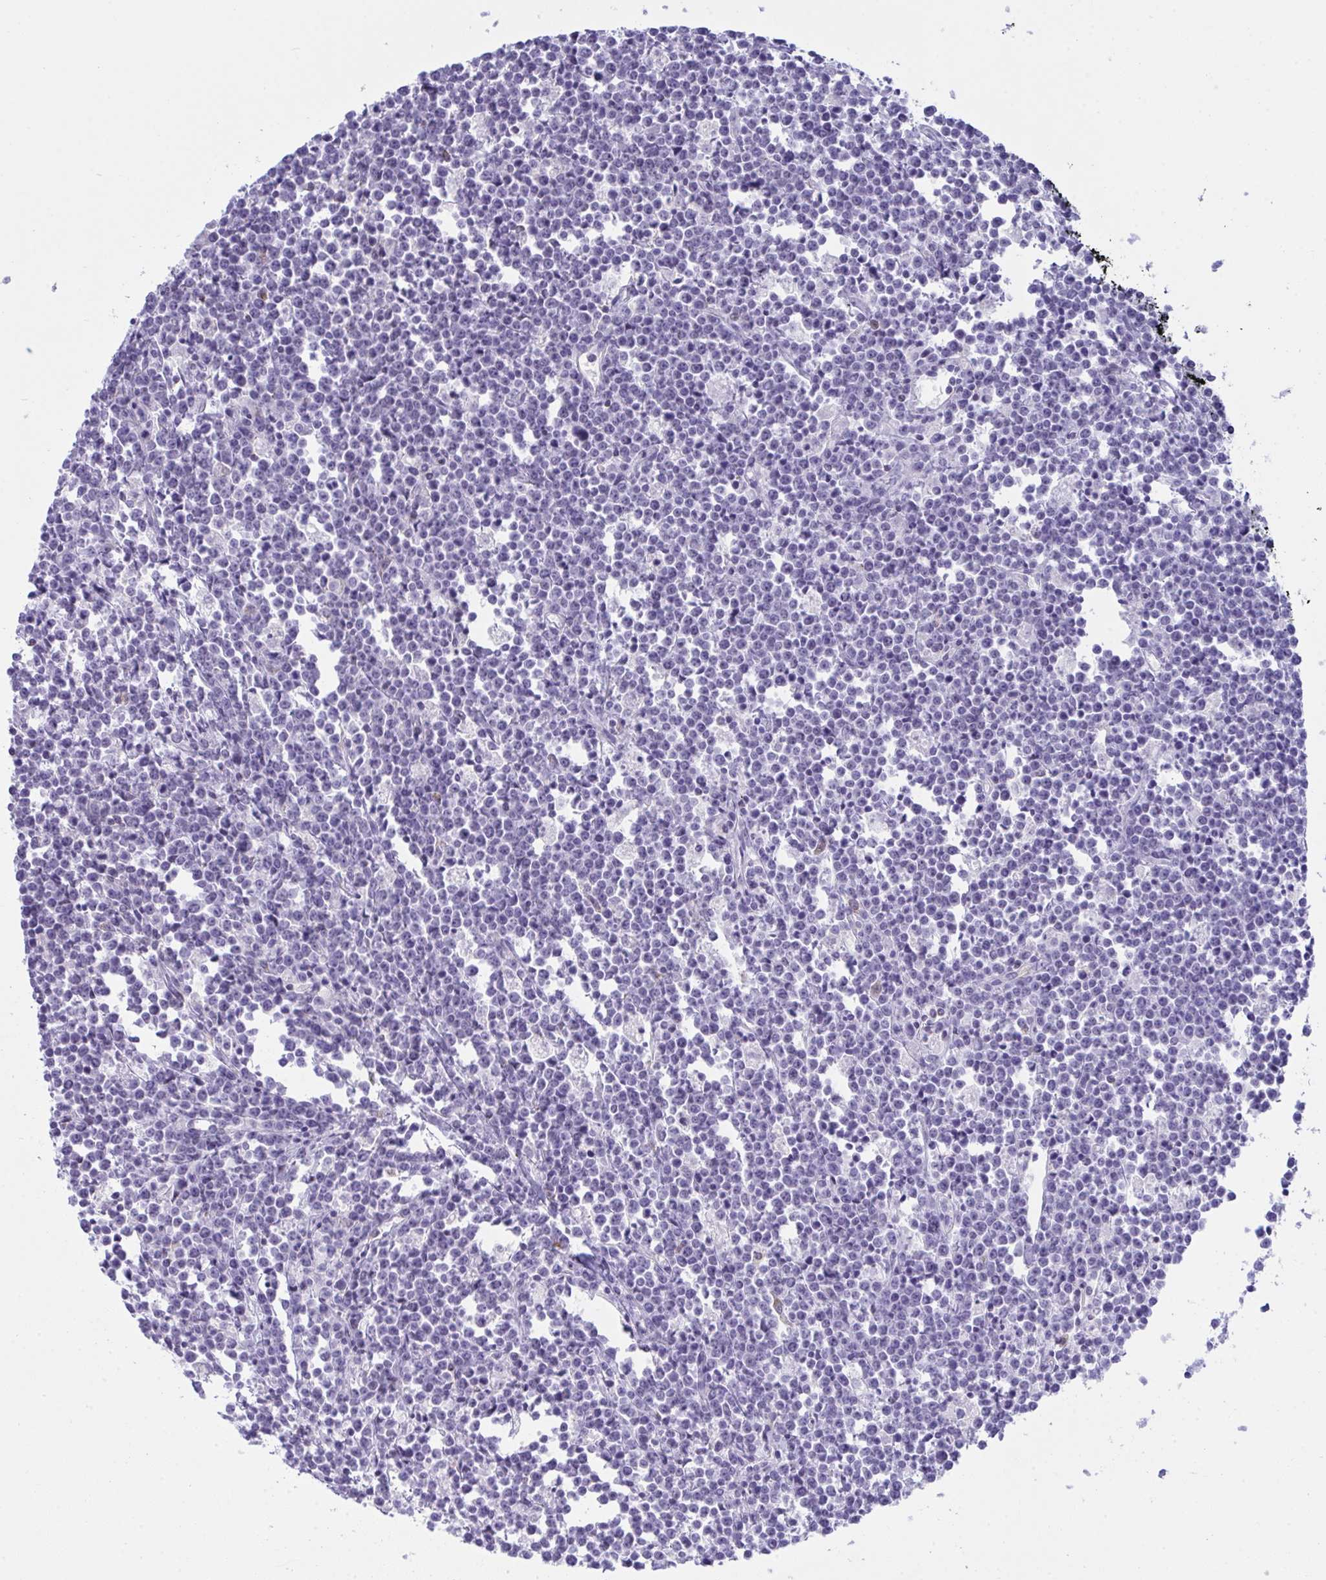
{"staining": {"intensity": "negative", "quantity": "none", "location": "none"}, "tissue": "lymphoma", "cell_type": "Tumor cells", "image_type": "cancer", "snomed": [{"axis": "morphology", "description": "Malignant lymphoma, non-Hodgkin's type, High grade"}, {"axis": "topography", "description": "Small intestine"}], "caption": "Protein analysis of high-grade malignant lymphoma, non-Hodgkin's type exhibits no significant staining in tumor cells.", "gene": "PLA2G12B", "patient": {"sex": "female", "age": 56}}